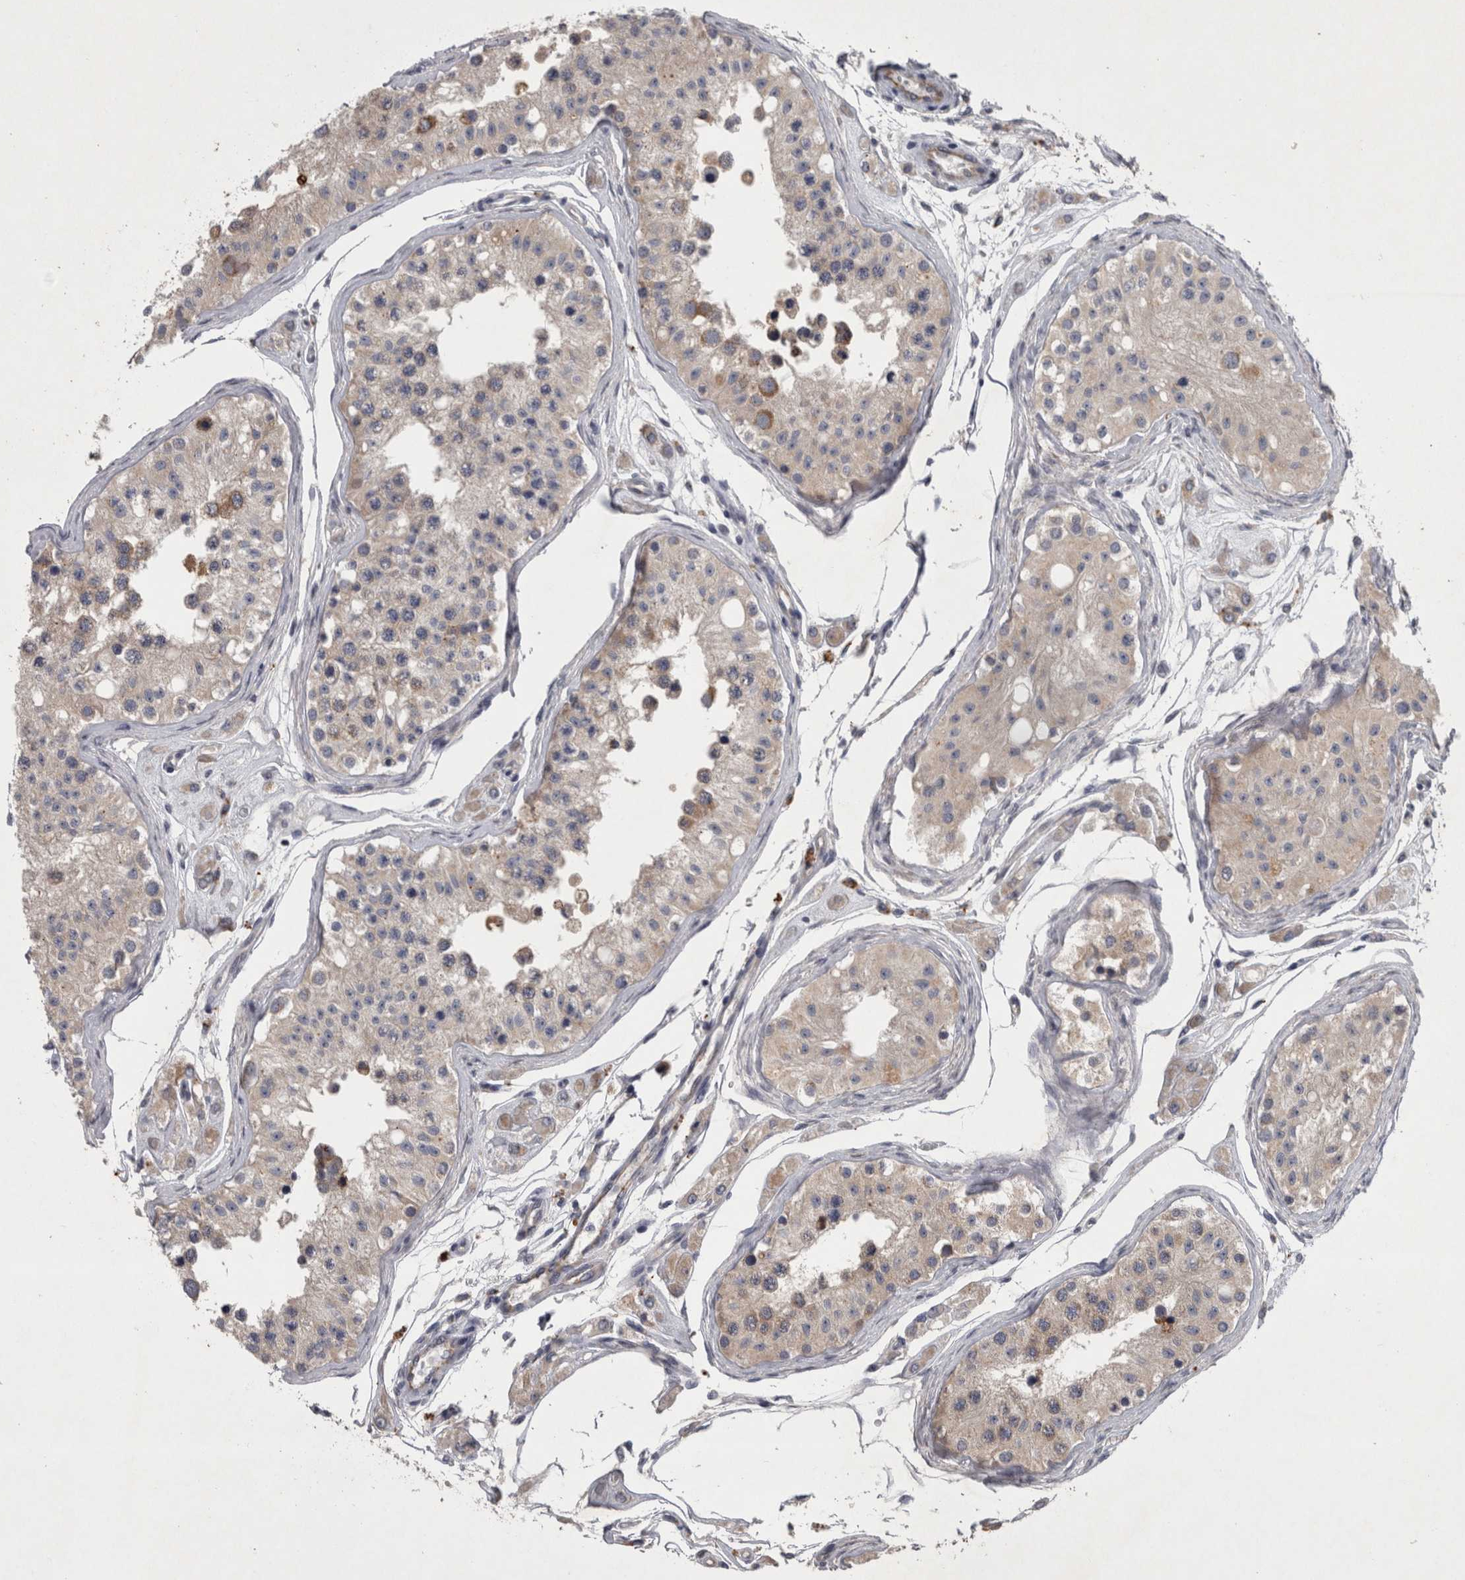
{"staining": {"intensity": "weak", "quantity": "<25%", "location": "cytoplasmic/membranous"}, "tissue": "testis", "cell_type": "Cells in seminiferous ducts", "image_type": "normal", "snomed": [{"axis": "morphology", "description": "Normal tissue, NOS"}, {"axis": "morphology", "description": "Adenocarcinoma, metastatic, NOS"}, {"axis": "topography", "description": "Testis"}], "caption": "Testis was stained to show a protein in brown. There is no significant expression in cells in seminiferous ducts. The staining is performed using DAB (3,3'-diaminobenzidine) brown chromogen with nuclei counter-stained in using hematoxylin.", "gene": "DBT", "patient": {"sex": "male", "age": 26}}